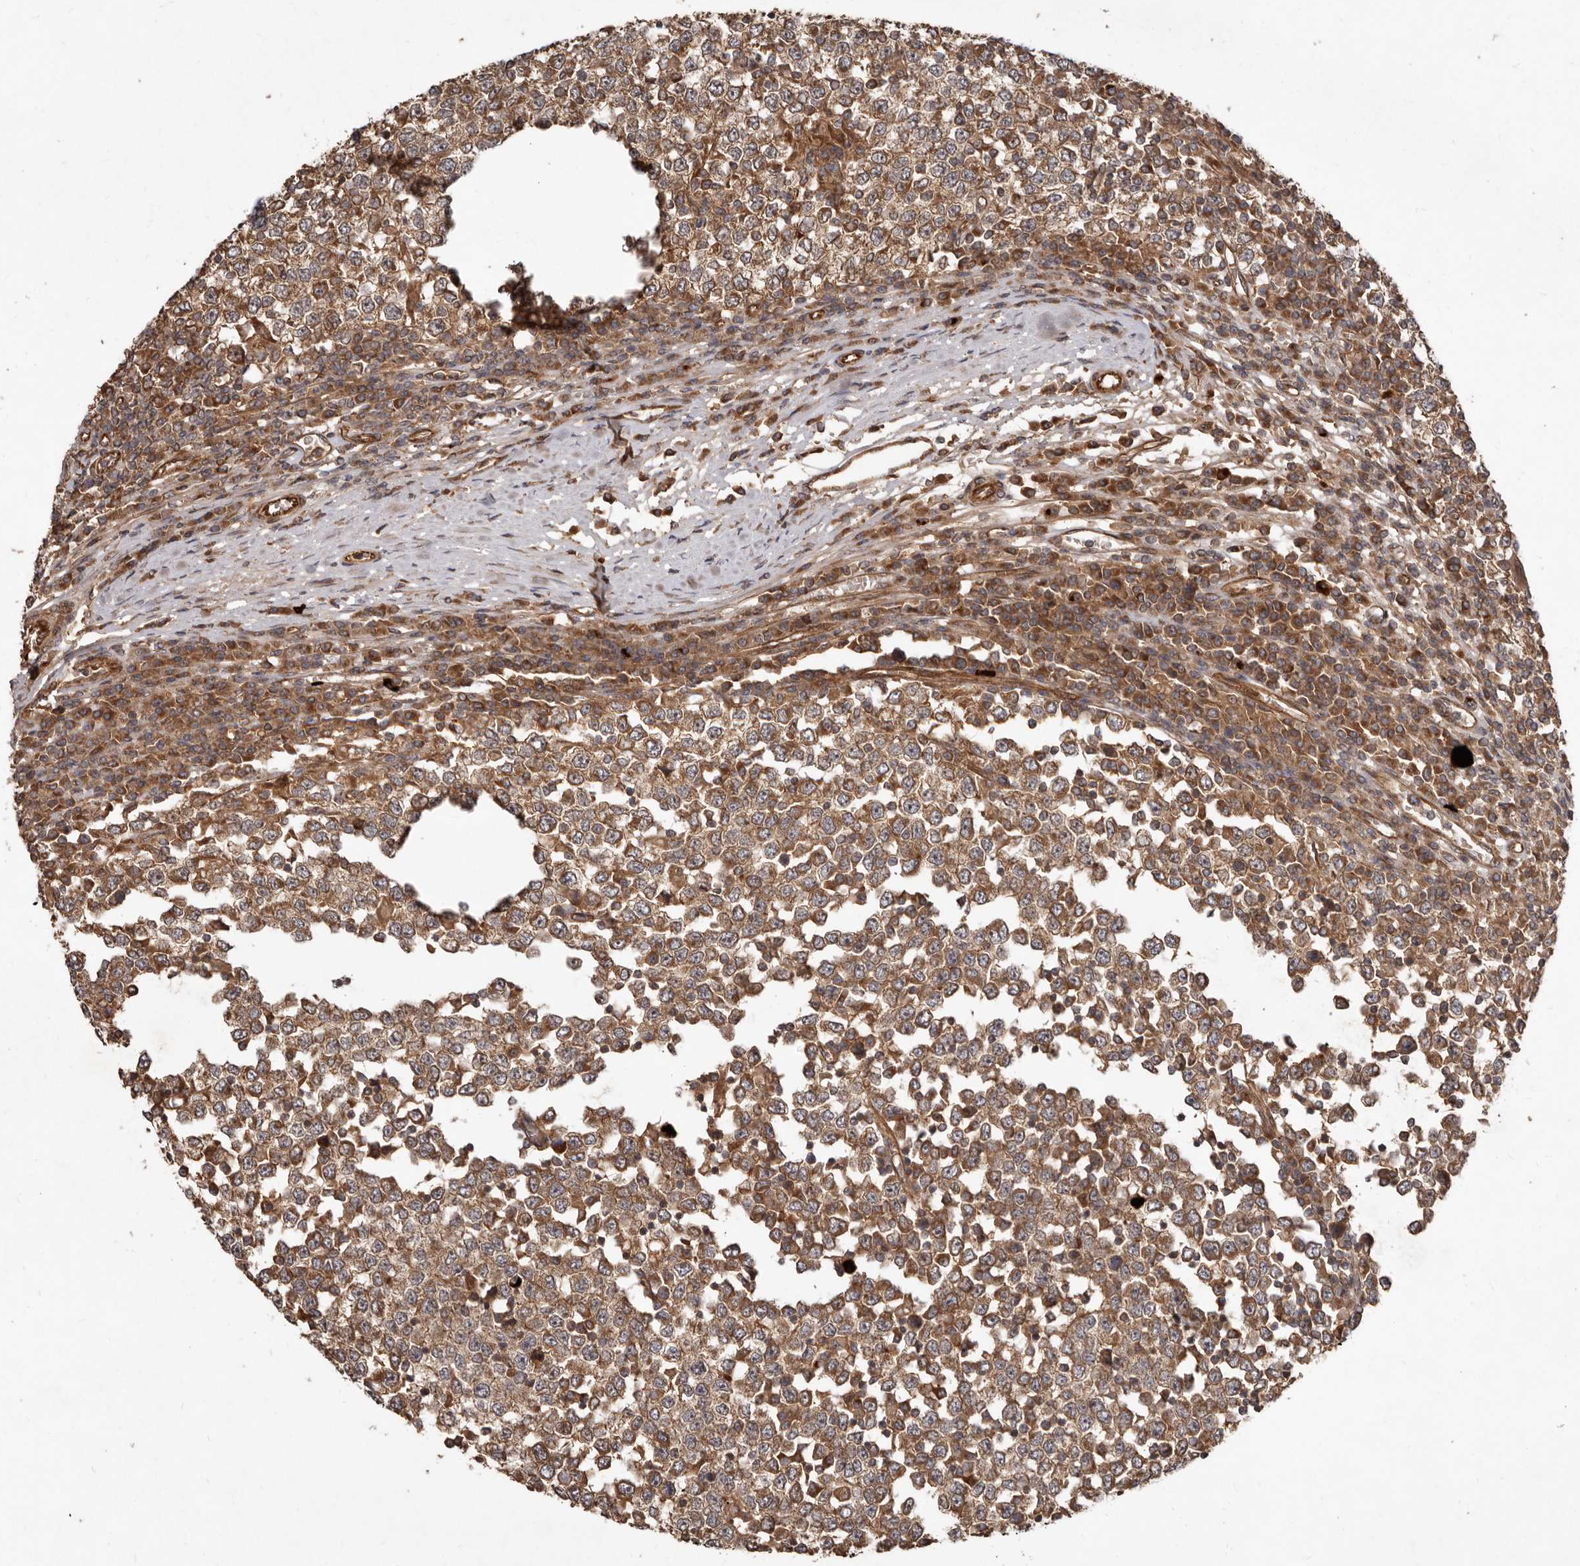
{"staining": {"intensity": "moderate", "quantity": ">75%", "location": "cytoplasmic/membranous"}, "tissue": "testis cancer", "cell_type": "Tumor cells", "image_type": "cancer", "snomed": [{"axis": "morphology", "description": "Seminoma, NOS"}, {"axis": "topography", "description": "Testis"}], "caption": "DAB immunohistochemical staining of seminoma (testis) exhibits moderate cytoplasmic/membranous protein staining in about >75% of tumor cells.", "gene": "STK36", "patient": {"sex": "male", "age": 65}}